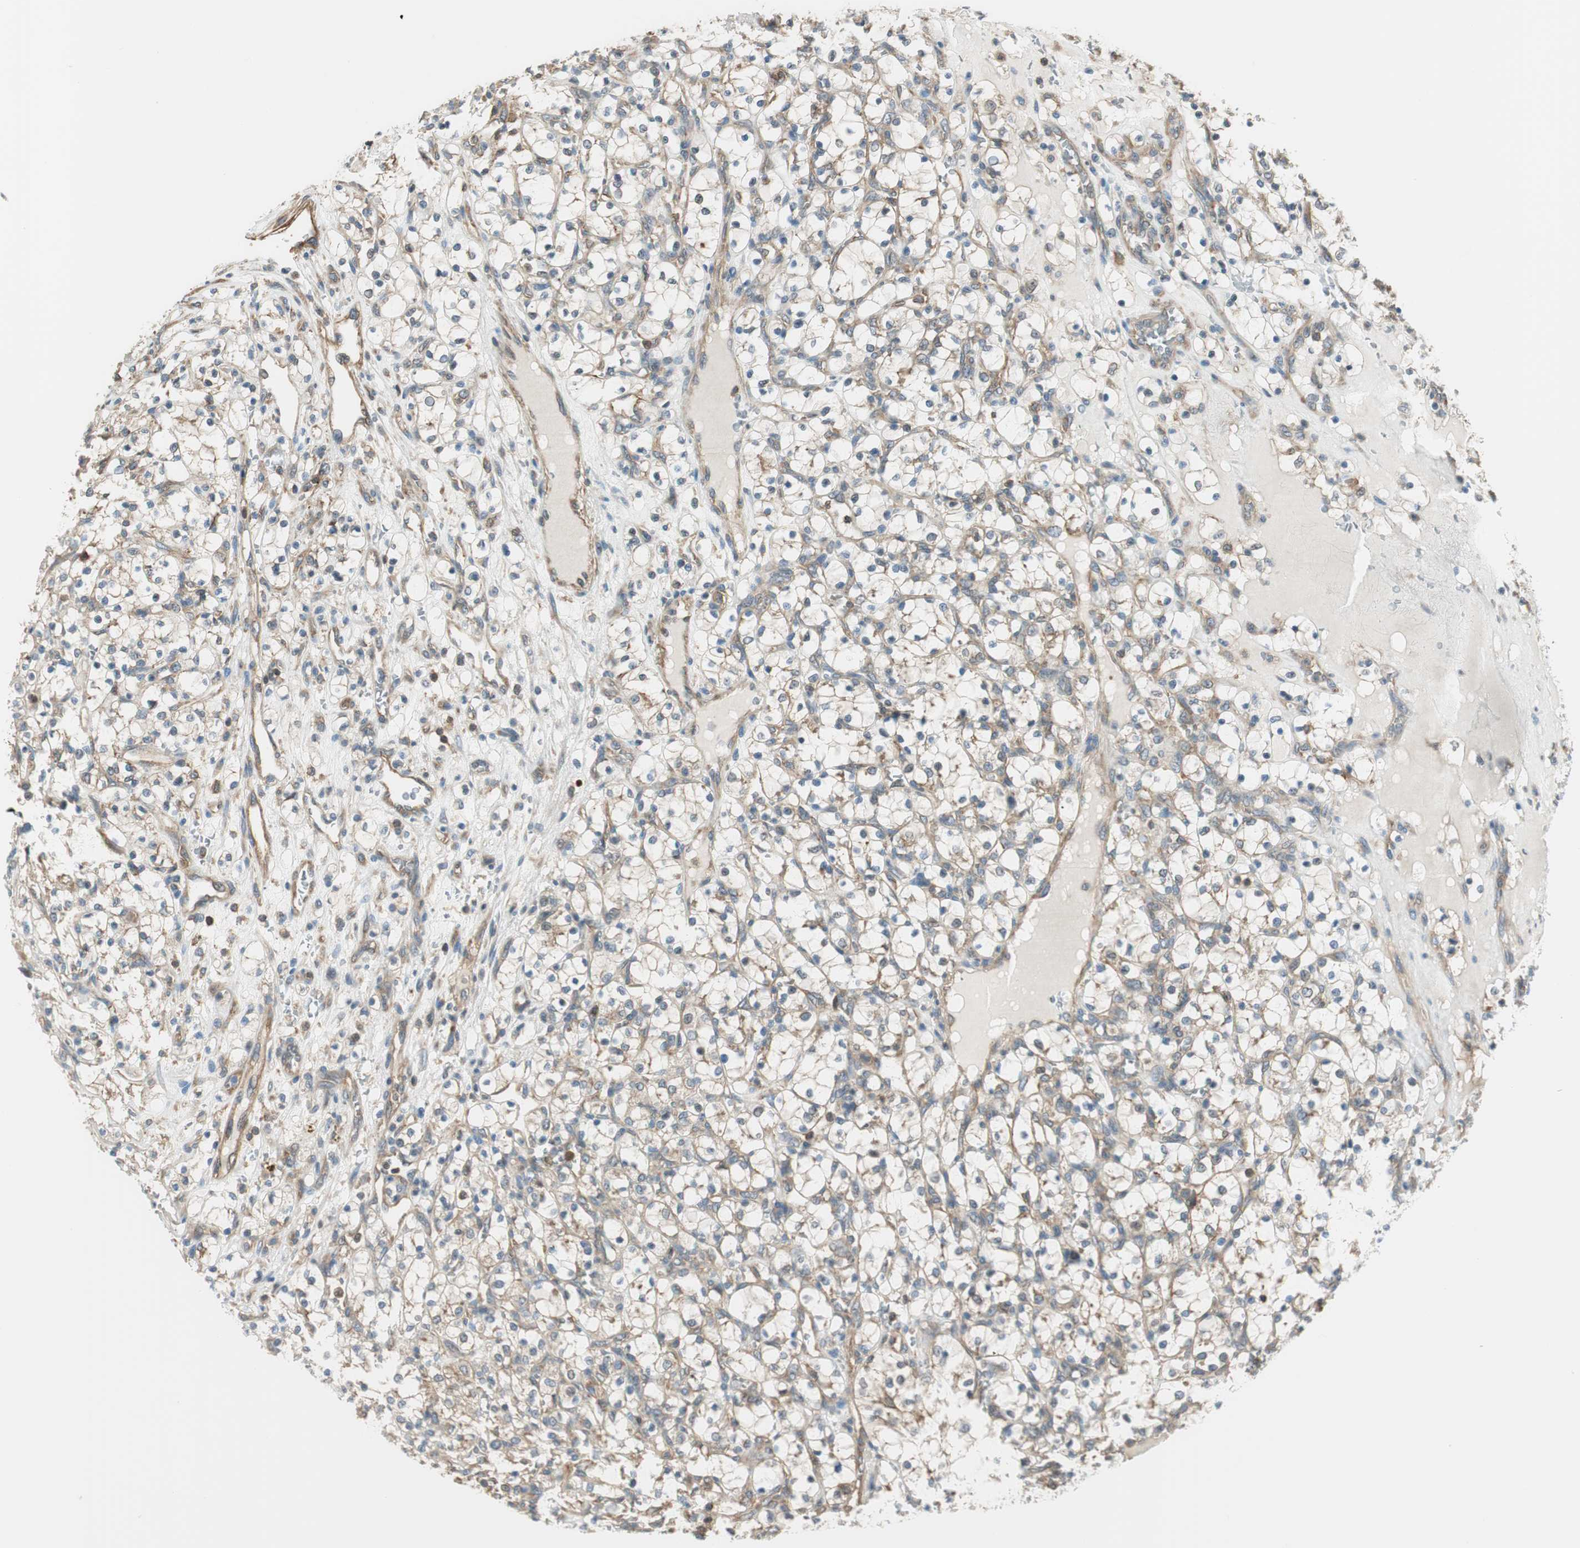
{"staining": {"intensity": "weak", "quantity": "<25%", "location": "cytoplasmic/membranous"}, "tissue": "renal cancer", "cell_type": "Tumor cells", "image_type": "cancer", "snomed": [{"axis": "morphology", "description": "Adenocarcinoma, NOS"}, {"axis": "topography", "description": "Kidney"}], "caption": "Tumor cells are negative for brown protein staining in renal cancer (adenocarcinoma).", "gene": "PI4K2B", "patient": {"sex": "female", "age": 69}}